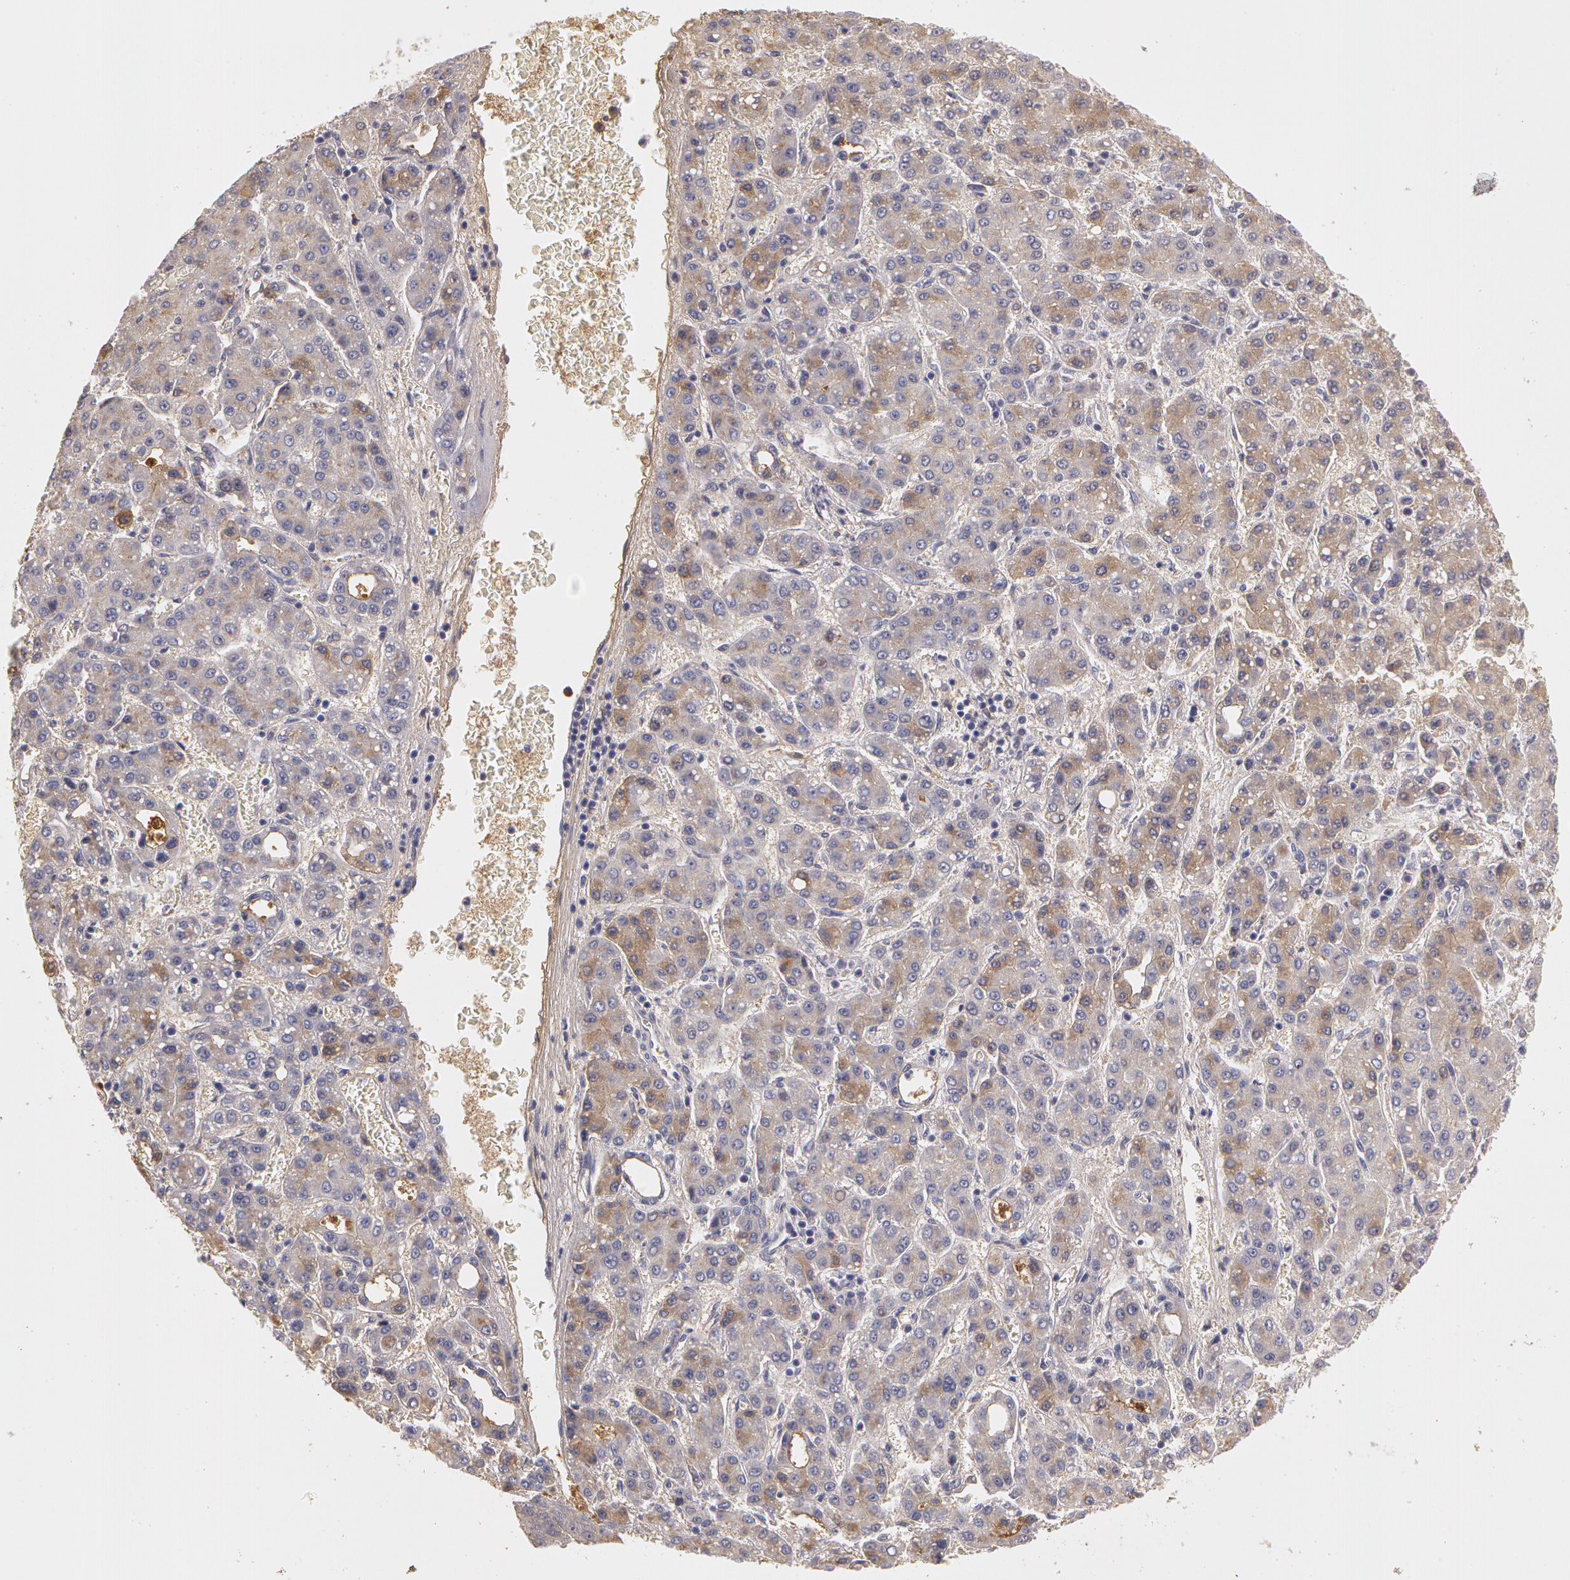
{"staining": {"intensity": "negative", "quantity": "none", "location": "none"}, "tissue": "liver cancer", "cell_type": "Tumor cells", "image_type": "cancer", "snomed": [{"axis": "morphology", "description": "Carcinoma, Hepatocellular, NOS"}, {"axis": "topography", "description": "Liver"}], "caption": "Immunohistochemical staining of human liver cancer reveals no significant staining in tumor cells. The staining was performed using DAB (3,3'-diaminobenzidine) to visualize the protein expression in brown, while the nuclei were stained in blue with hematoxylin (Magnification: 20x).", "gene": "C1R", "patient": {"sex": "male", "age": 69}}